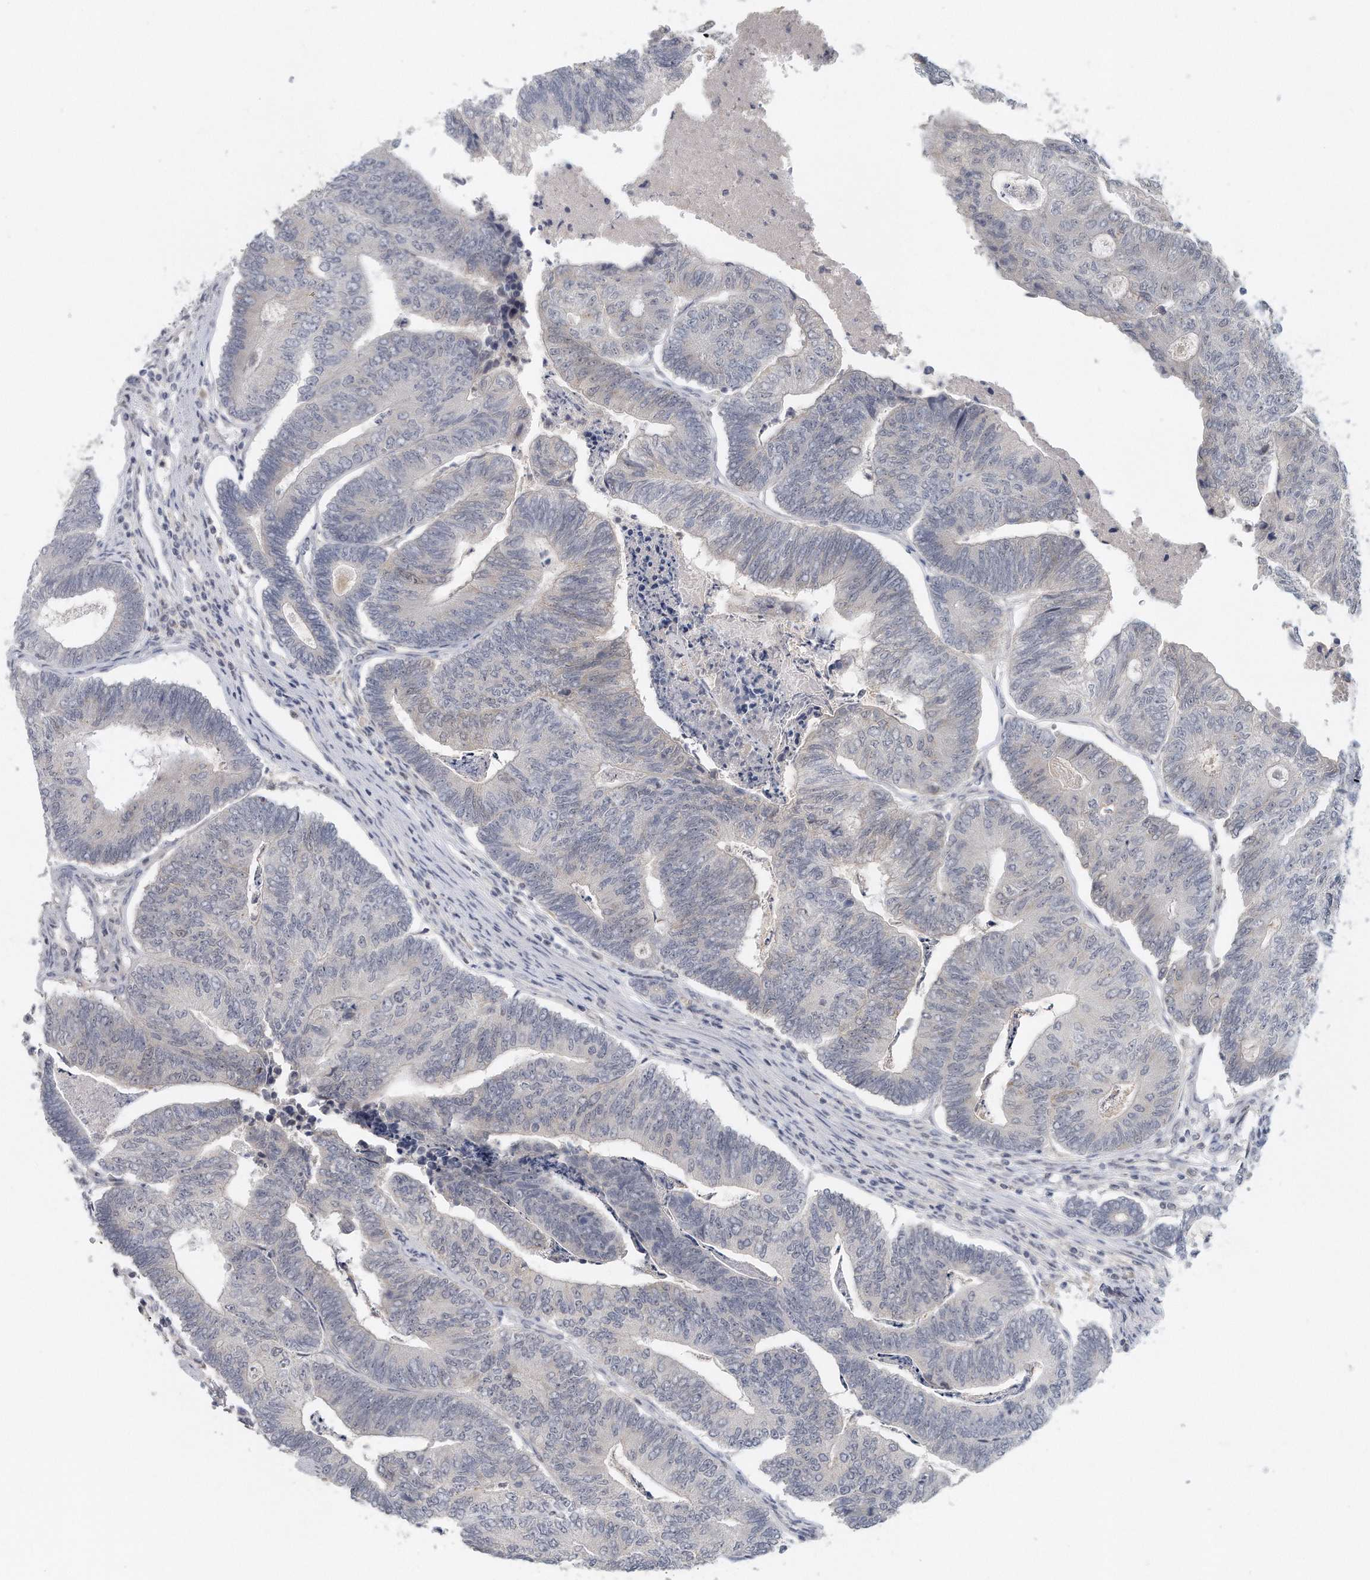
{"staining": {"intensity": "negative", "quantity": "none", "location": "none"}, "tissue": "colorectal cancer", "cell_type": "Tumor cells", "image_type": "cancer", "snomed": [{"axis": "morphology", "description": "Adenocarcinoma, NOS"}, {"axis": "topography", "description": "Colon"}], "caption": "Human adenocarcinoma (colorectal) stained for a protein using IHC demonstrates no positivity in tumor cells.", "gene": "DDX43", "patient": {"sex": "female", "age": 67}}